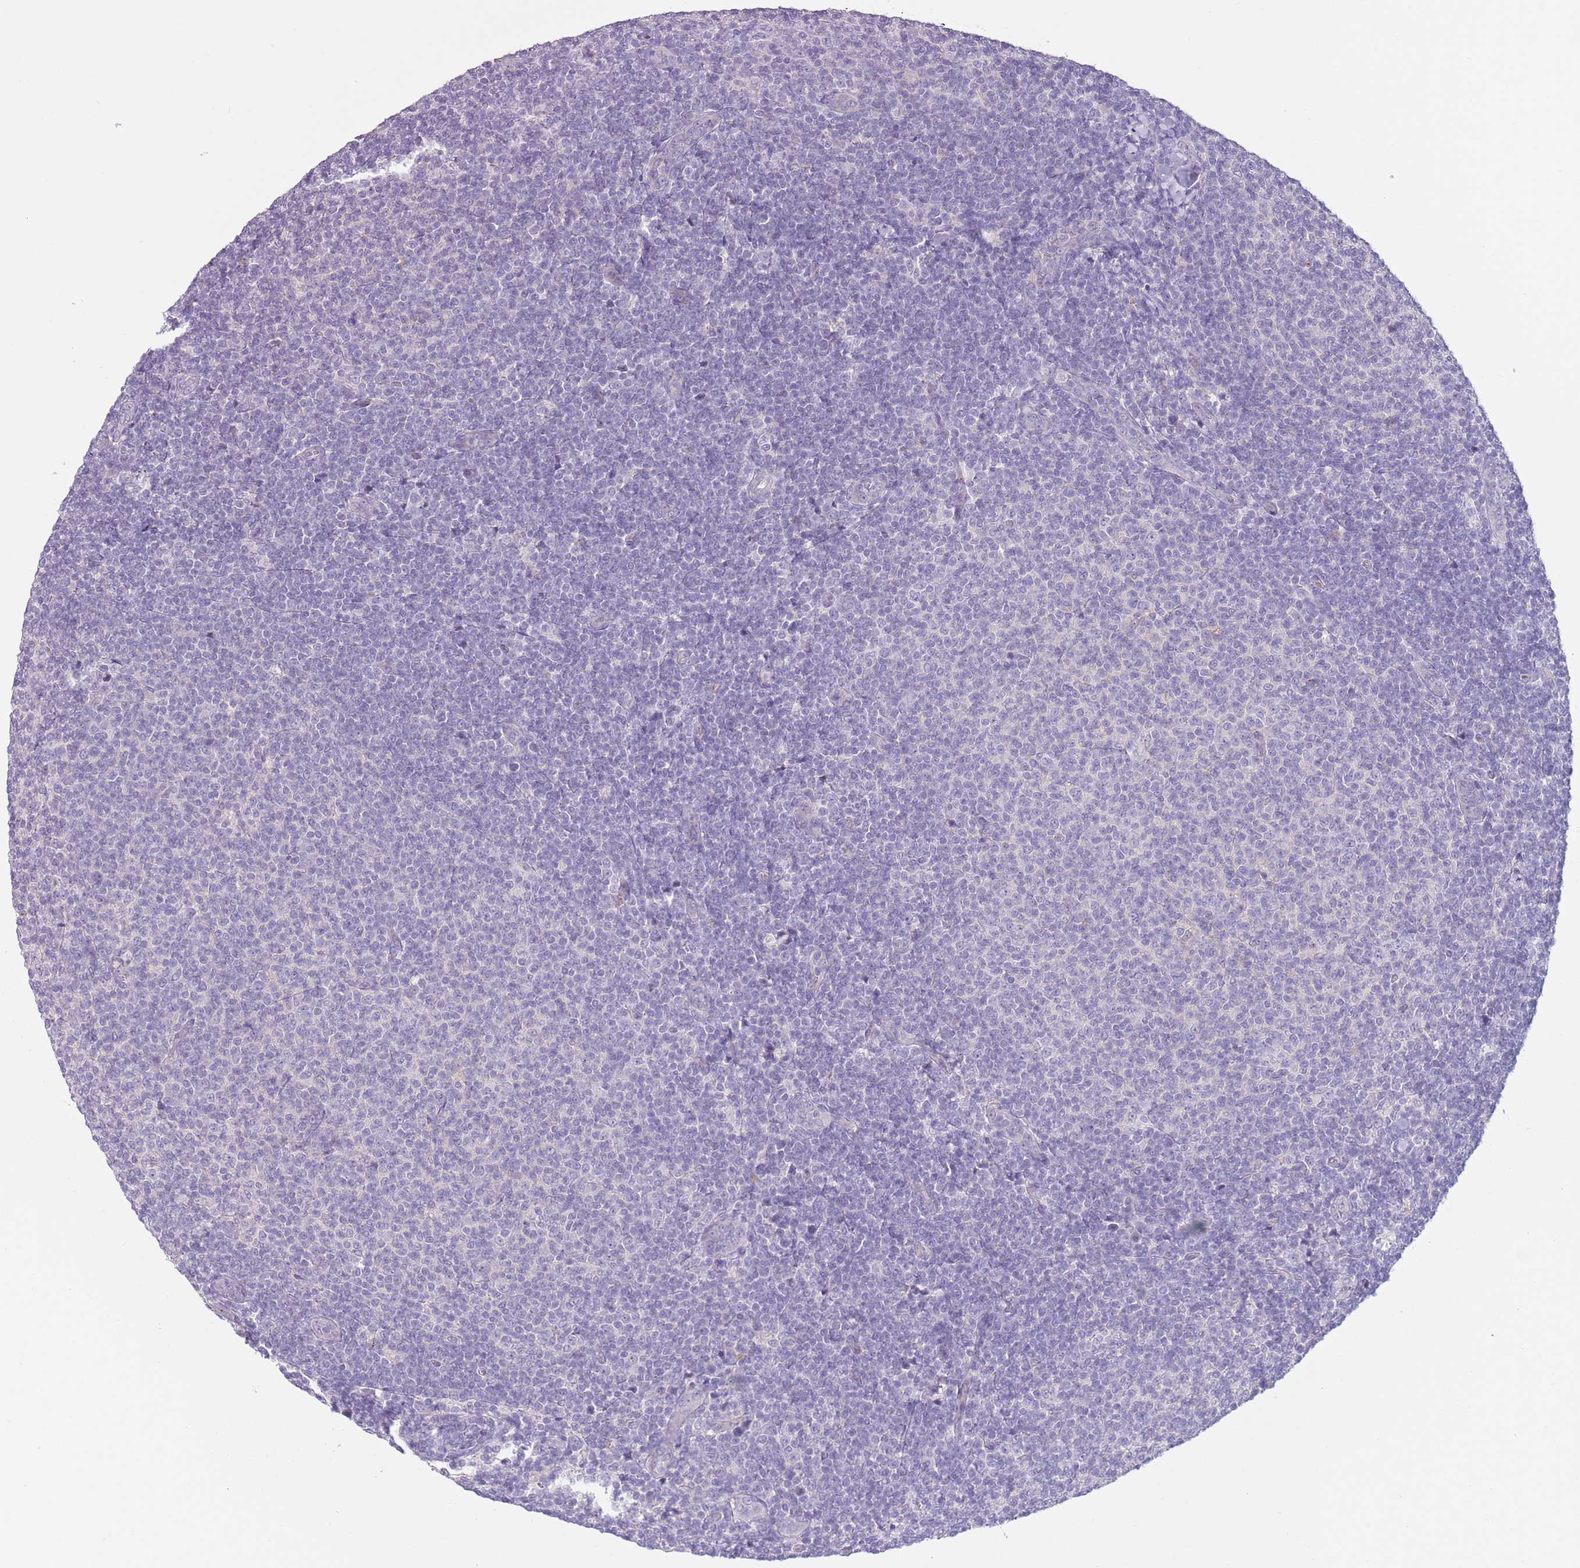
{"staining": {"intensity": "negative", "quantity": "none", "location": "none"}, "tissue": "lymphoma", "cell_type": "Tumor cells", "image_type": "cancer", "snomed": [{"axis": "morphology", "description": "Malignant lymphoma, non-Hodgkin's type, Low grade"}, {"axis": "topography", "description": "Lymph node"}], "caption": "This is an IHC photomicrograph of malignant lymphoma, non-Hodgkin's type (low-grade). There is no positivity in tumor cells.", "gene": "HES3", "patient": {"sex": "male", "age": 66}}